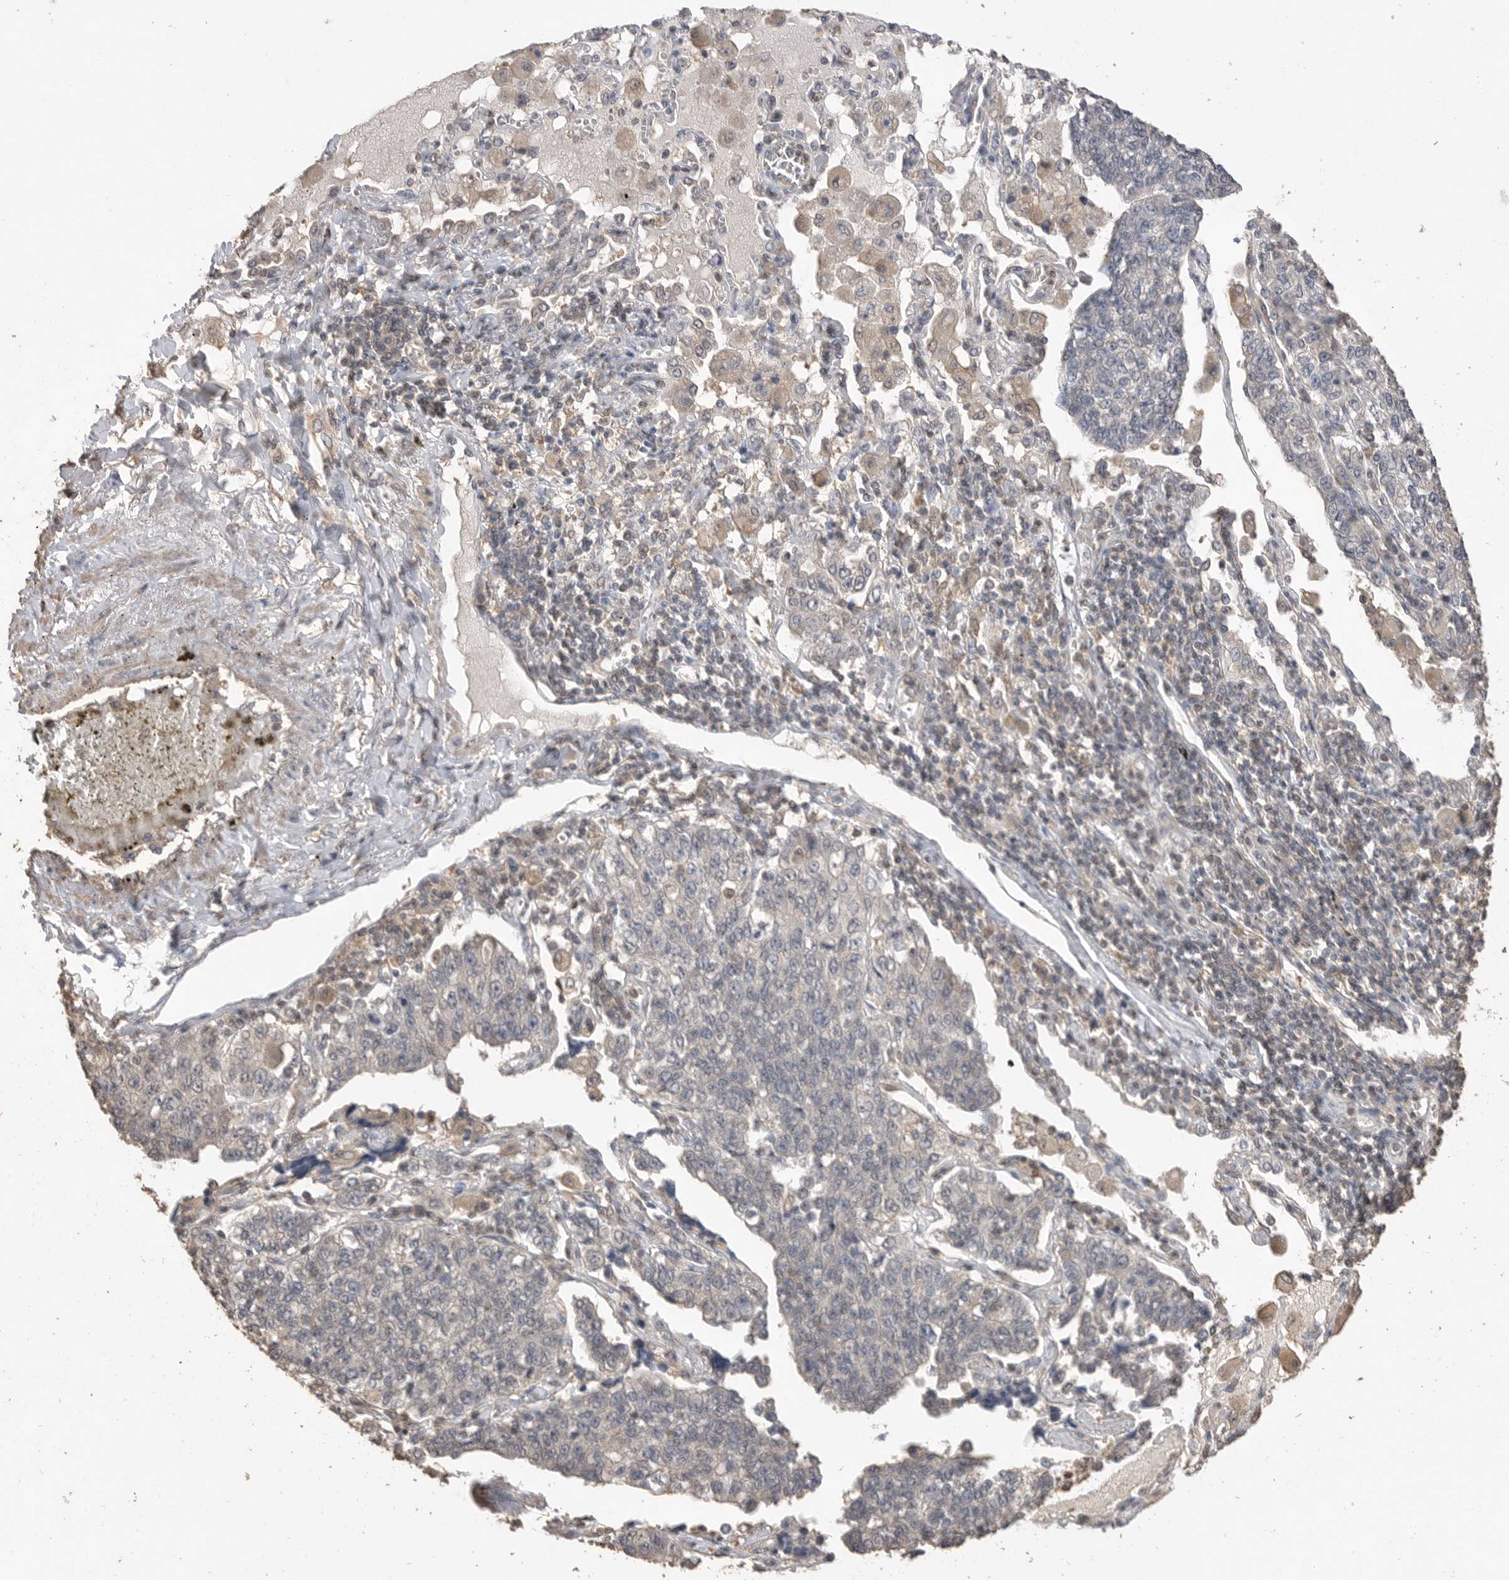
{"staining": {"intensity": "negative", "quantity": "none", "location": "none"}, "tissue": "lung cancer", "cell_type": "Tumor cells", "image_type": "cancer", "snomed": [{"axis": "morphology", "description": "Adenocarcinoma, NOS"}, {"axis": "topography", "description": "Lung"}], "caption": "IHC of human lung adenocarcinoma reveals no positivity in tumor cells. The staining was performed using DAB (3,3'-diaminobenzidine) to visualize the protein expression in brown, while the nuclei were stained in blue with hematoxylin (Magnification: 20x).", "gene": "MAP2K1", "patient": {"sex": "male", "age": 49}}